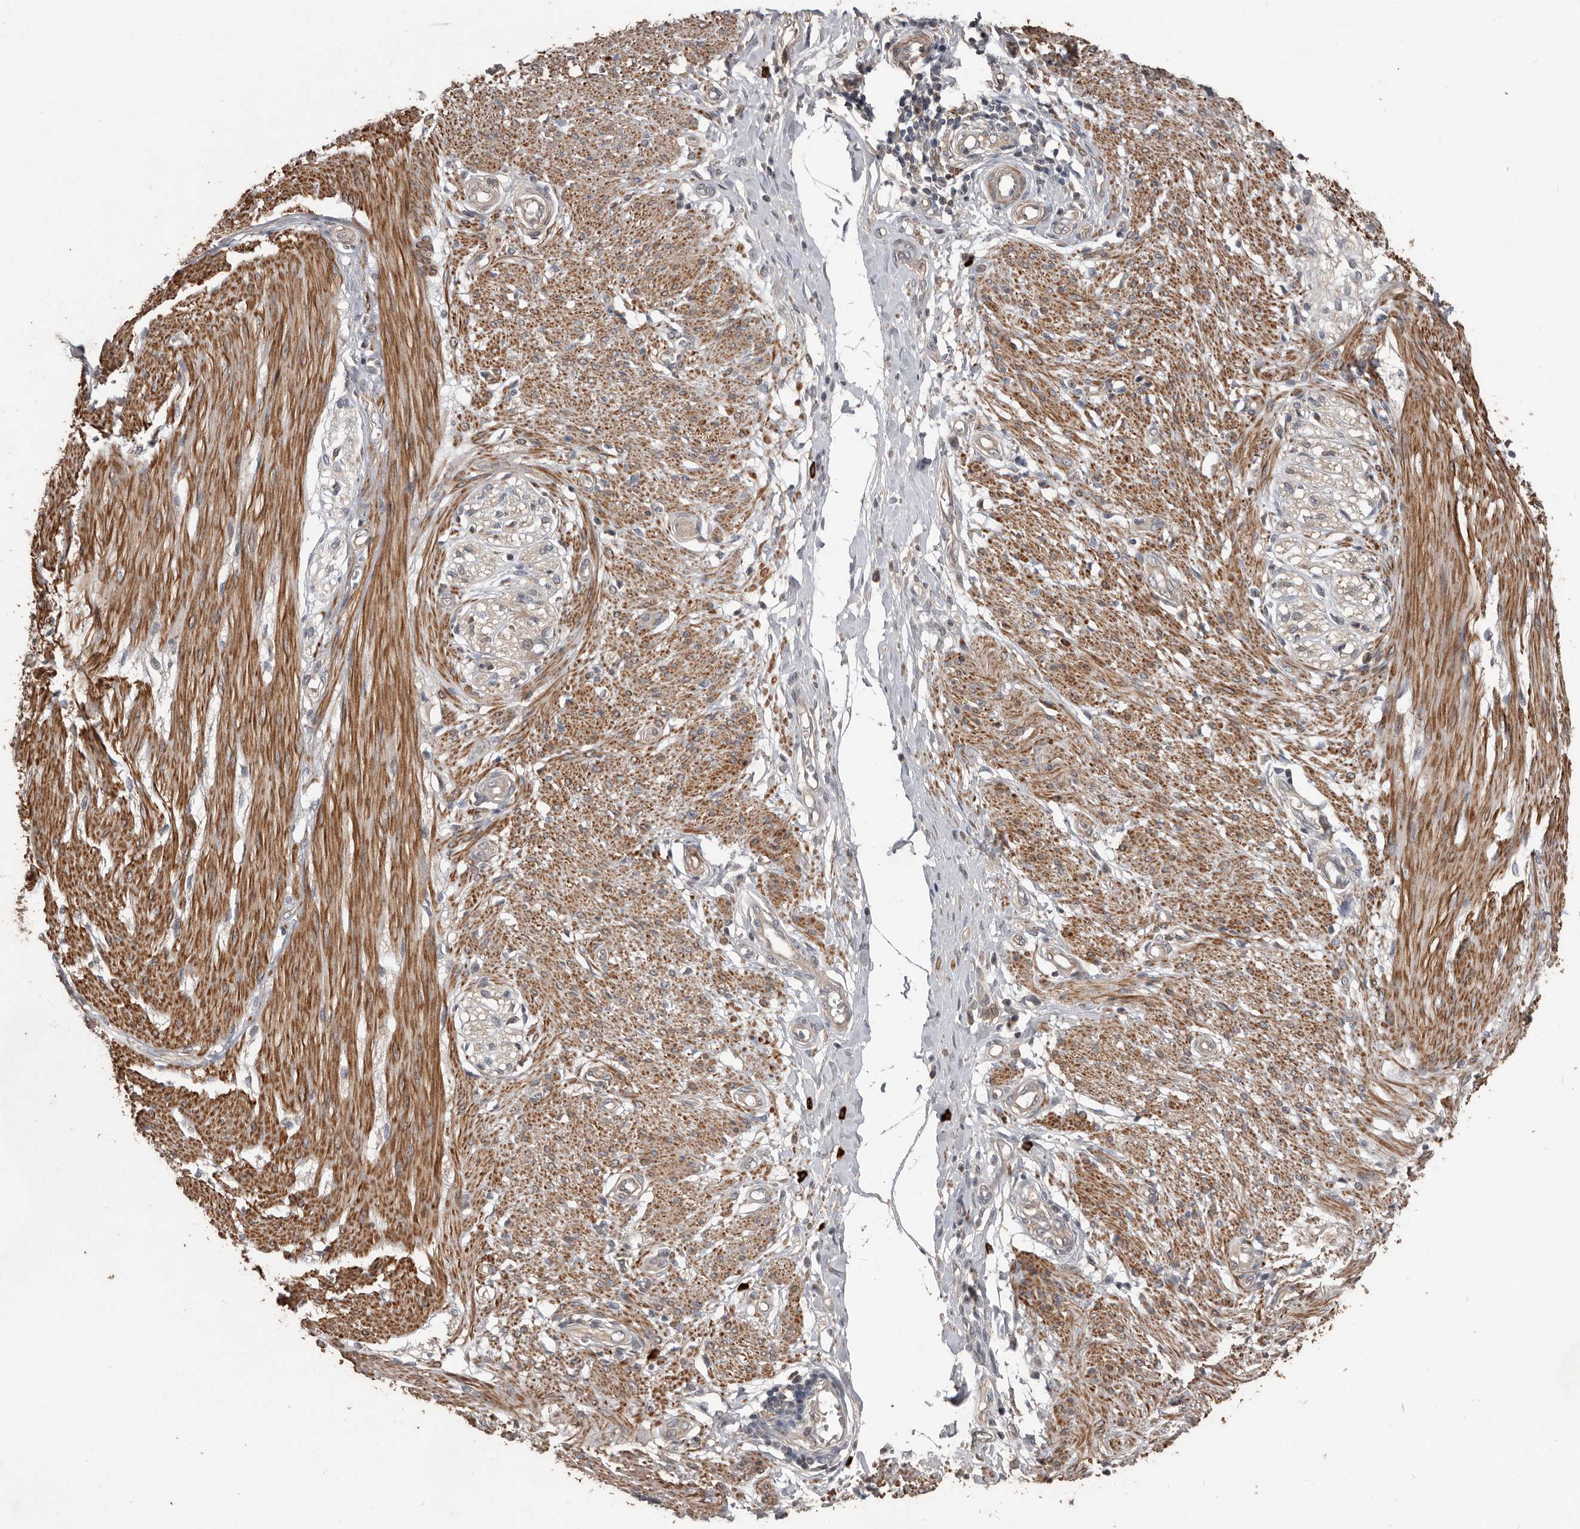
{"staining": {"intensity": "moderate", "quantity": ">75%", "location": "cytoplasmic/membranous"}, "tissue": "smooth muscle", "cell_type": "Smooth muscle cells", "image_type": "normal", "snomed": [{"axis": "morphology", "description": "Normal tissue, NOS"}, {"axis": "morphology", "description": "Adenocarcinoma, NOS"}, {"axis": "topography", "description": "Colon"}, {"axis": "topography", "description": "Peripheral nerve tissue"}], "caption": "The image shows staining of normal smooth muscle, revealing moderate cytoplasmic/membranous protein expression (brown color) within smooth muscle cells. (Brightfield microscopy of DAB IHC at high magnification).", "gene": "BAMBI", "patient": {"sex": "male", "age": 14}}